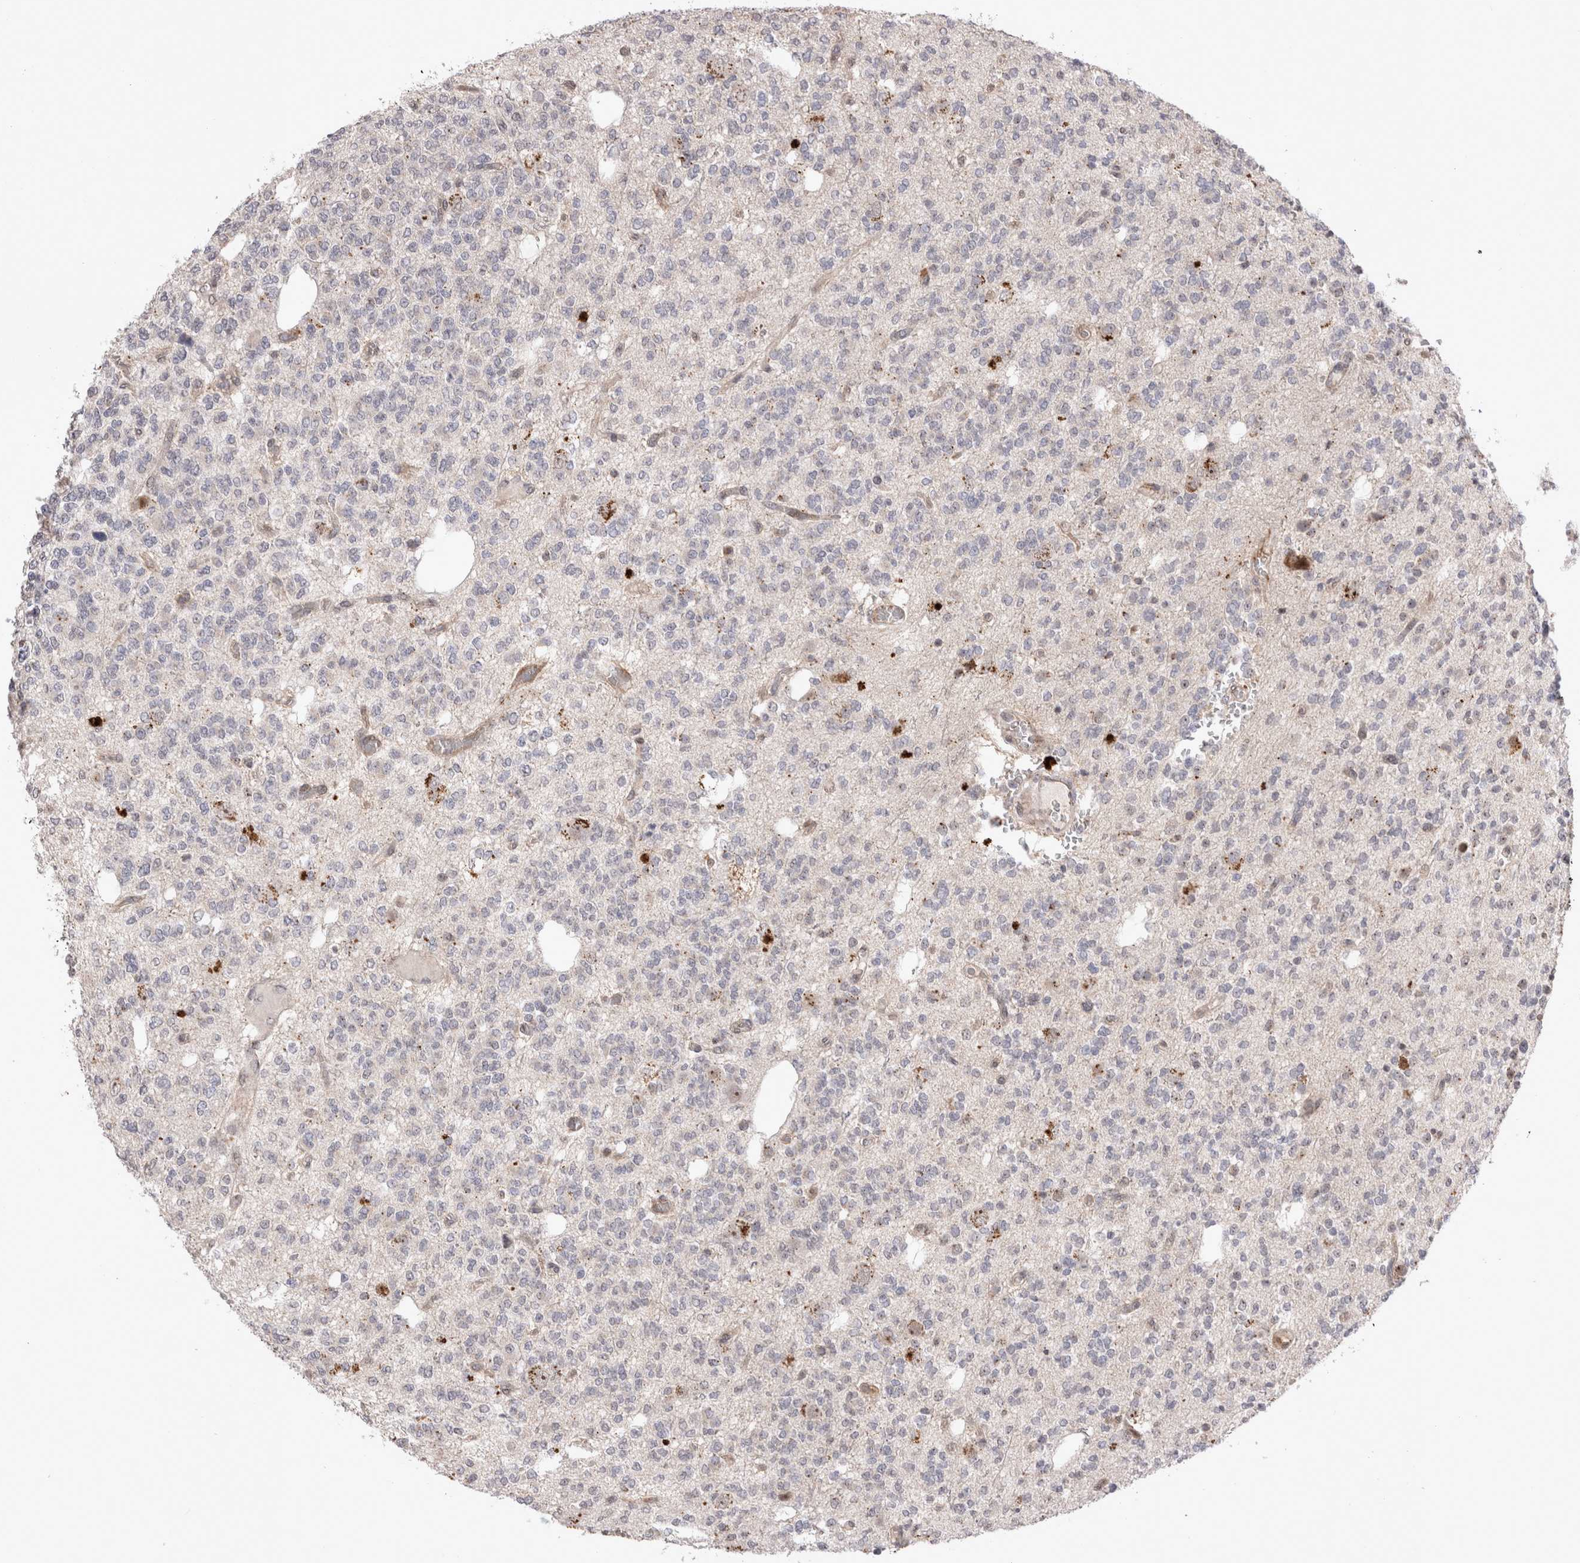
{"staining": {"intensity": "negative", "quantity": "none", "location": "none"}, "tissue": "glioma", "cell_type": "Tumor cells", "image_type": "cancer", "snomed": [{"axis": "morphology", "description": "Glioma, malignant, Low grade"}, {"axis": "topography", "description": "Brain"}], "caption": "IHC photomicrograph of human malignant glioma (low-grade) stained for a protein (brown), which displays no positivity in tumor cells.", "gene": "STK11", "patient": {"sex": "male", "age": 38}}